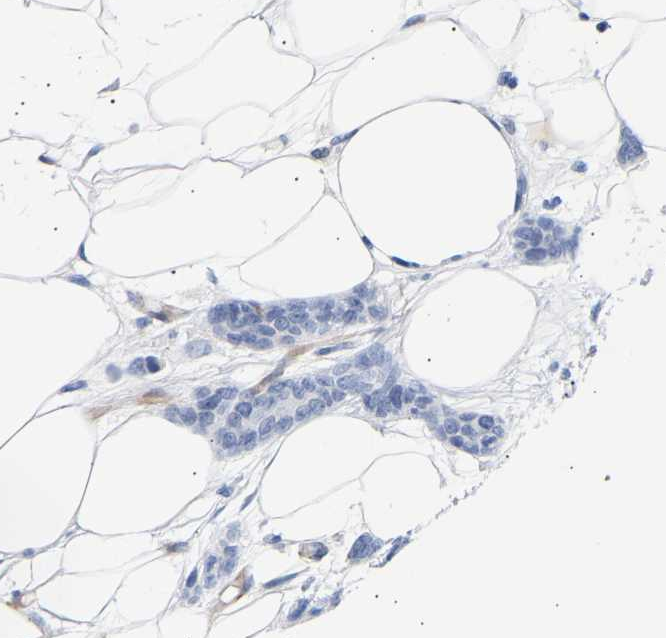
{"staining": {"intensity": "negative", "quantity": "none", "location": "none"}, "tissue": "breast cancer", "cell_type": "Tumor cells", "image_type": "cancer", "snomed": [{"axis": "morphology", "description": "Lobular carcinoma"}, {"axis": "topography", "description": "Skin"}, {"axis": "topography", "description": "Breast"}], "caption": "IHC micrograph of neoplastic tissue: breast cancer (lobular carcinoma) stained with DAB demonstrates no significant protein positivity in tumor cells.", "gene": "IGFBP7", "patient": {"sex": "female", "age": 46}}